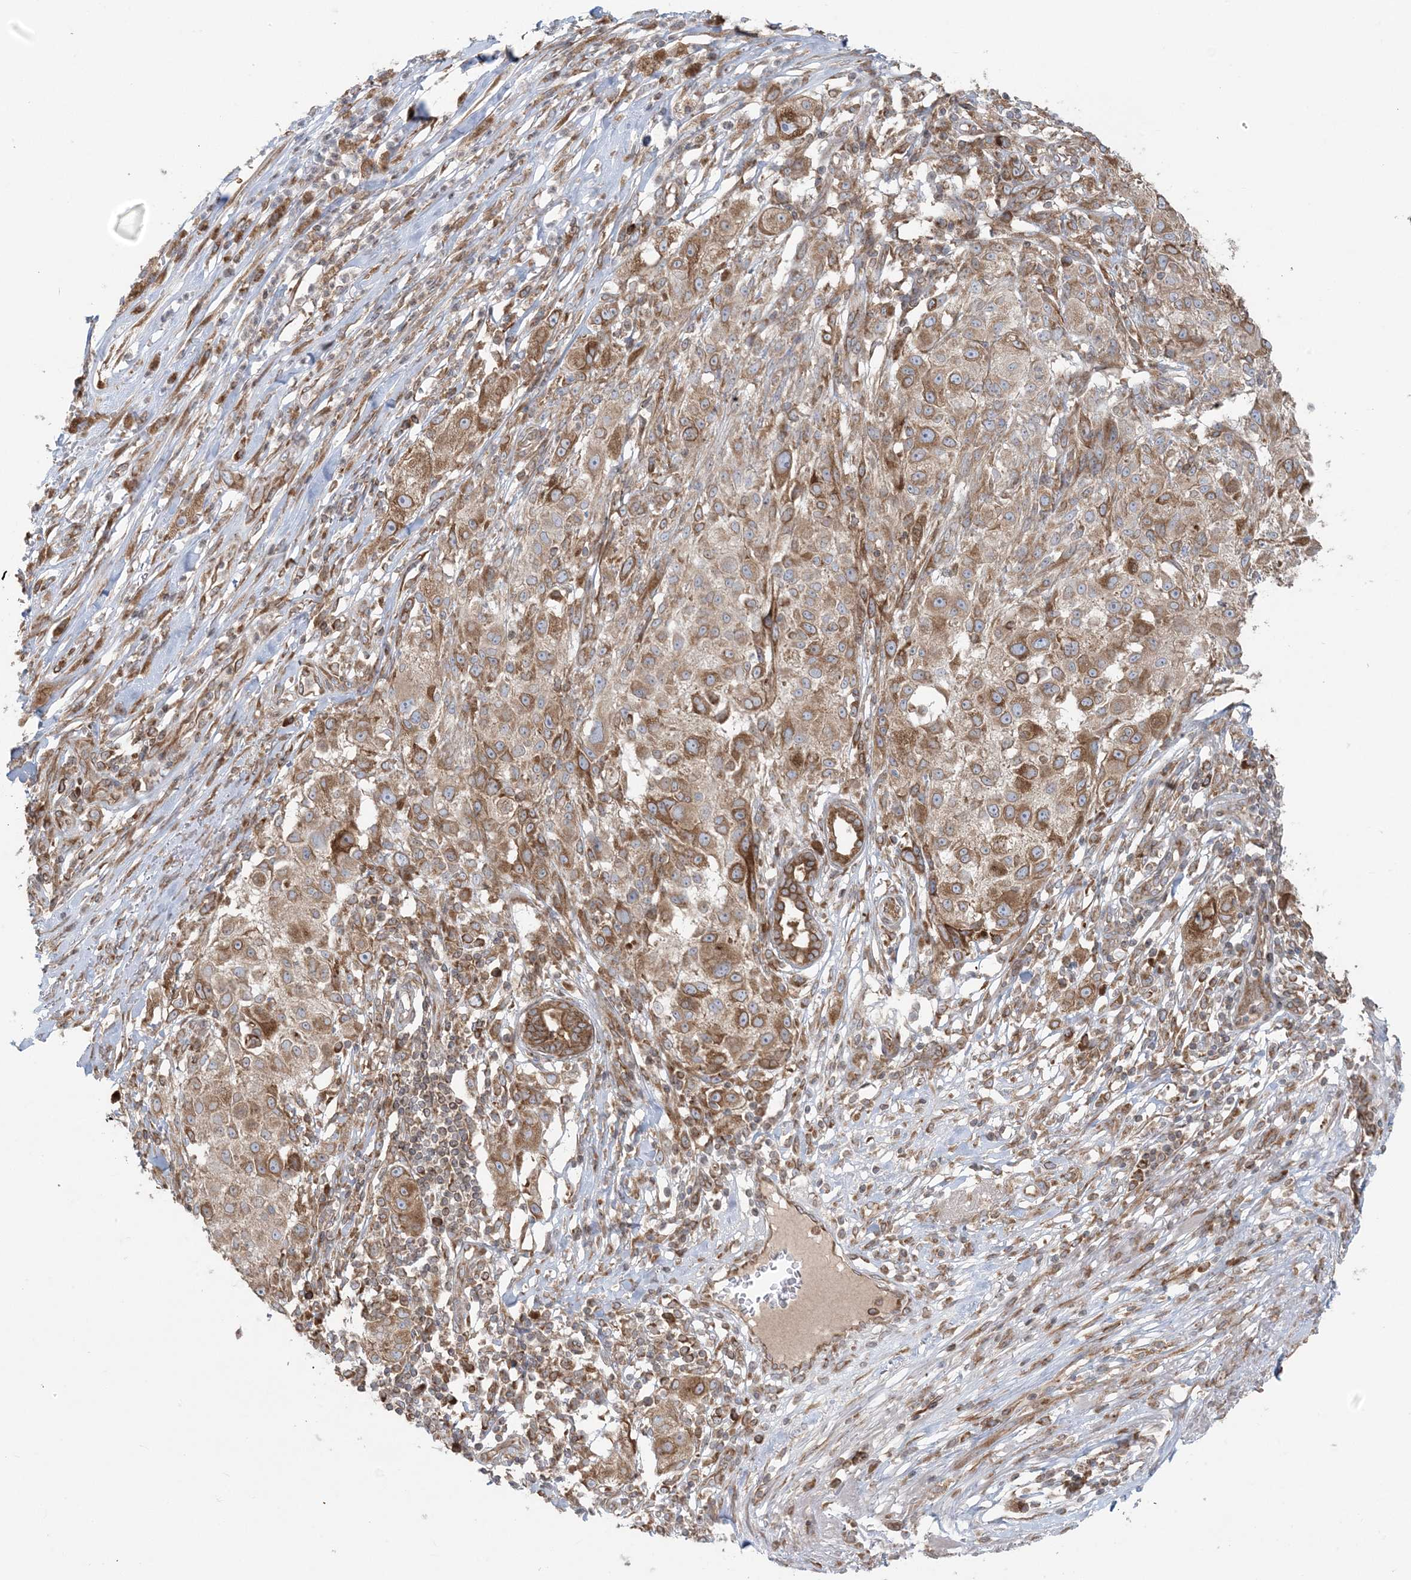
{"staining": {"intensity": "moderate", "quantity": ">75%", "location": "cytoplasmic/membranous"}, "tissue": "melanoma", "cell_type": "Tumor cells", "image_type": "cancer", "snomed": [{"axis": "morphology", "description": "Necrosis, NOS"}, {"axis": "morphology", "description": "Malignant melanoma, NOS"}, {"axis": "topography", "description": "Skin"}], "caption": "Tumor cells exhibit medium levels of moderate cytoplasmic/membranous expression in approximately >75% of cells in malignant melanoma.", "gene": "UBXN4", "patient": {"sex": "female", "age": 87}}